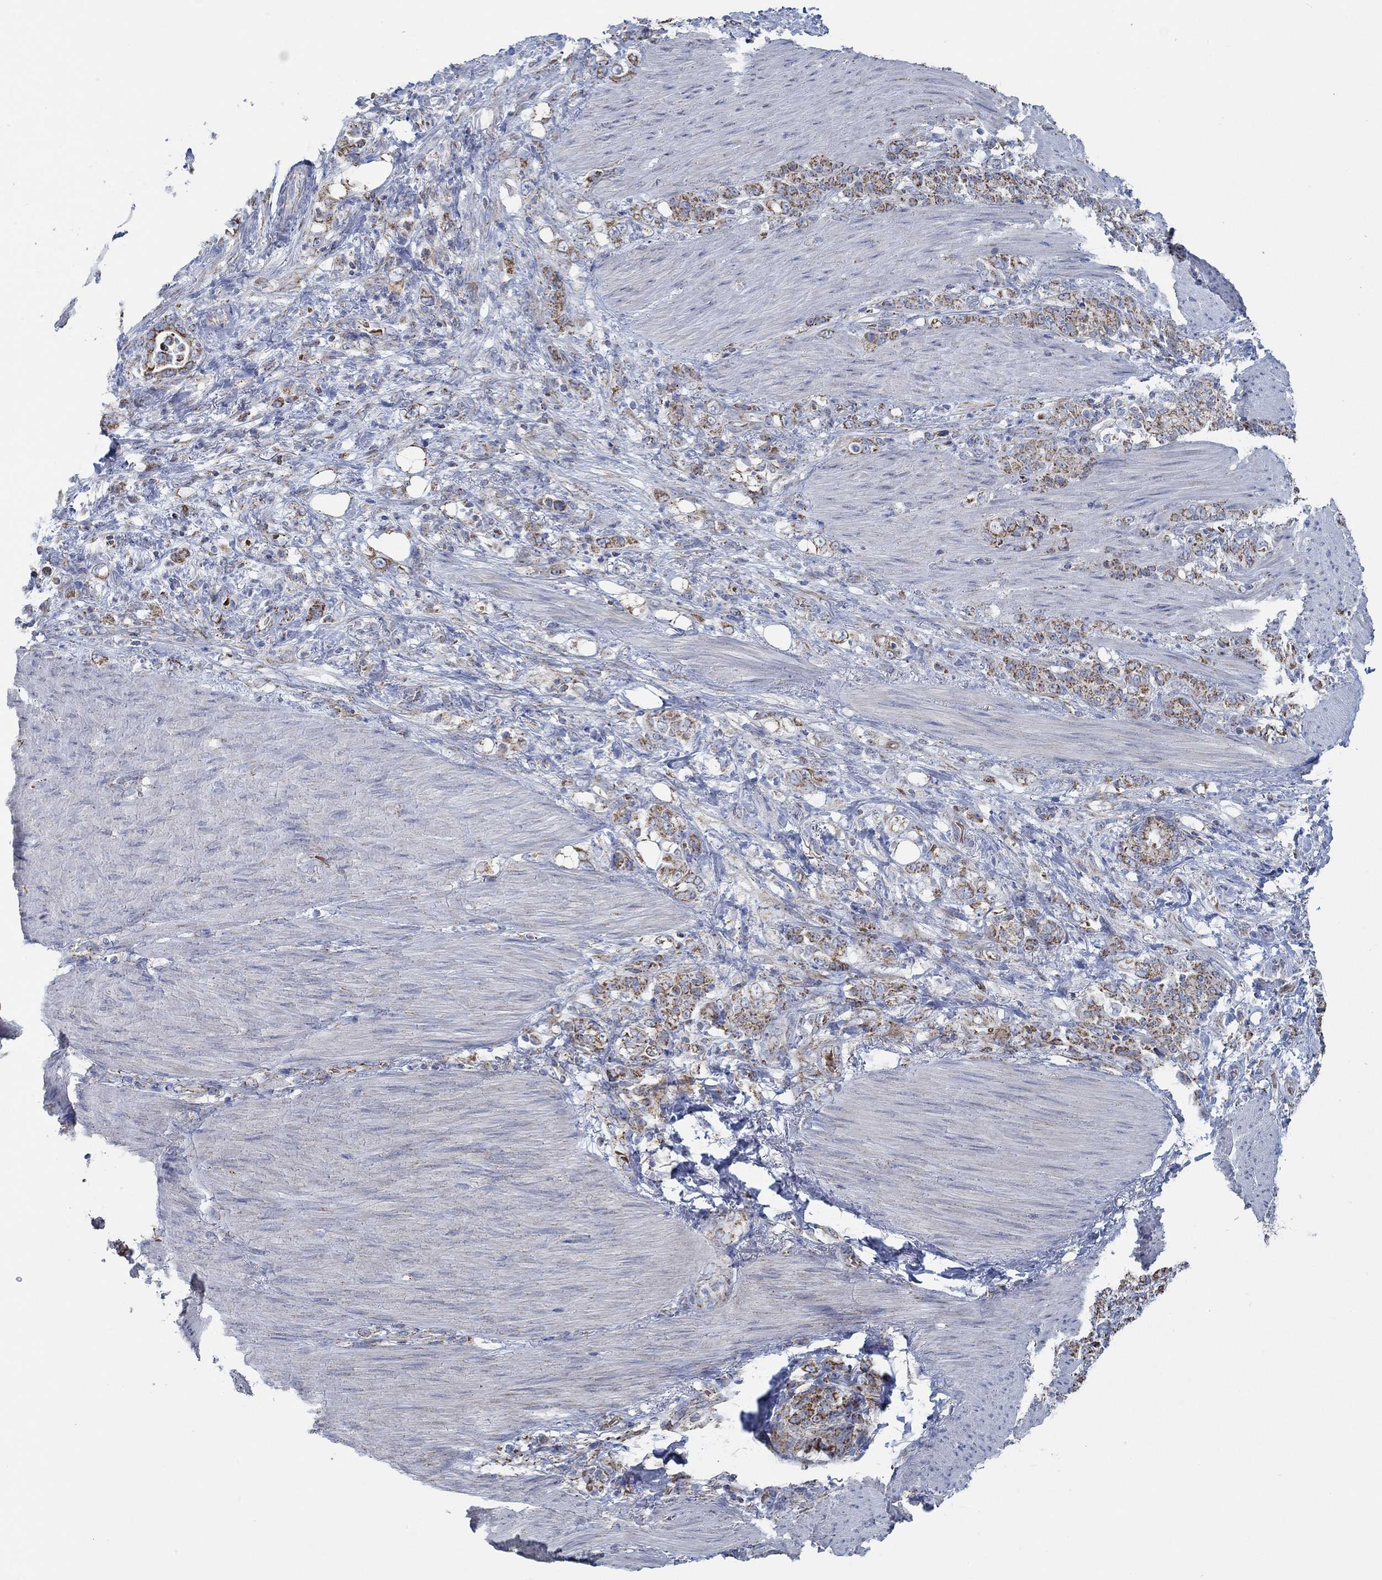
{"staining": {"intensity": "strong", "quantity": "25%-75%", "location": "cytoplasmic/membranous"}, "tissue": "stomach cancer", "cell_type": "Tumor cells", "image_type": "cancer", "snomed": [{"axis": "morphology", "description": "Normal tissue, NOS"}, {"axis": "morphology", "description": "Adenocarcinoma, NOS"}, {"axis": "topography", "description": "Stomach"}], "caption": "The micrograph reveals immunohistochemical staining of stomach adenocarcinoma. There is strong cytoplasmic/membranous expression is present in approximately 25%-75% of tumor cells.", "gene": "GLOD5", "patient": {"sex": "female", "age": 79}}